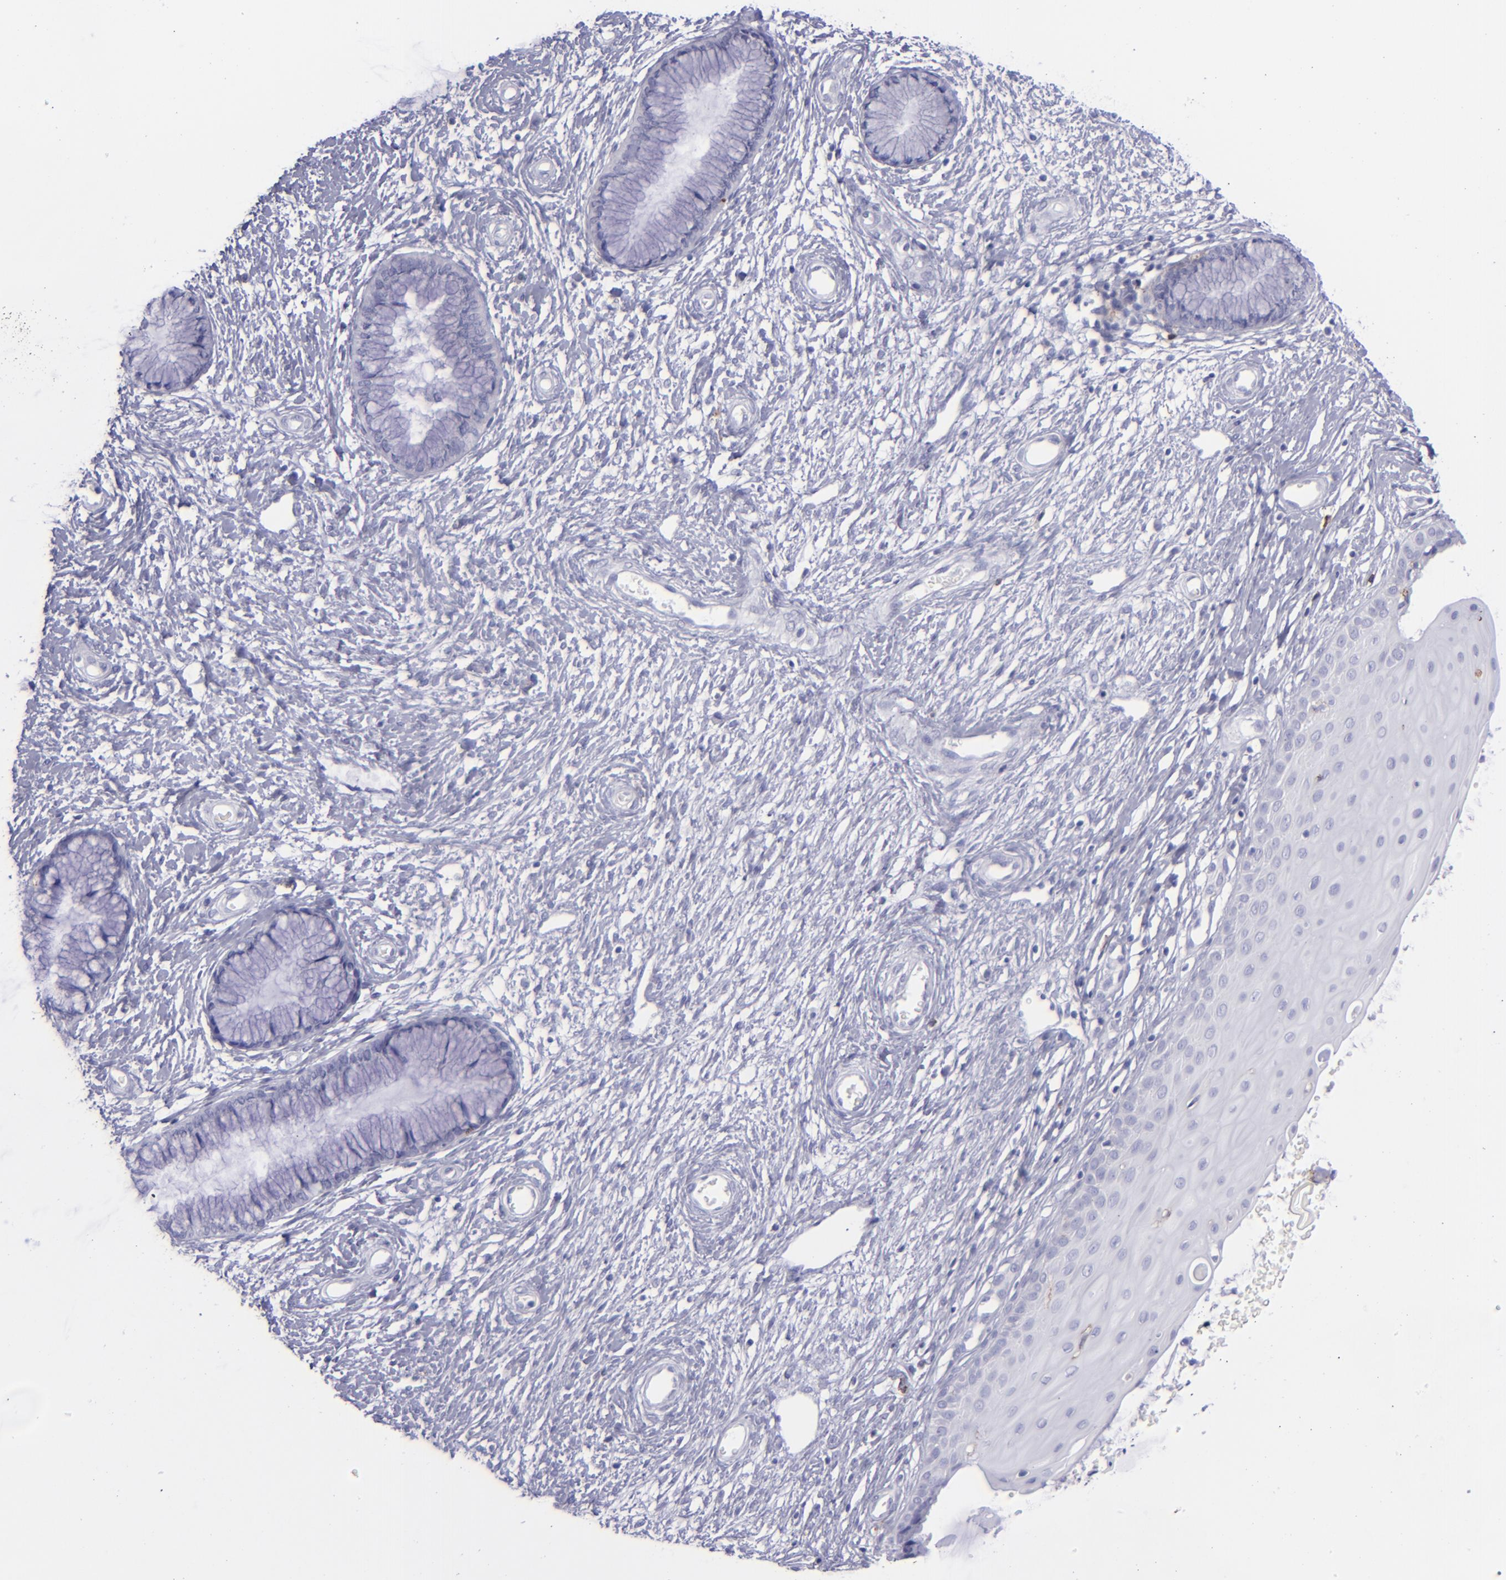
{"staining": {"intensity": "negative", "quantity": "none", "location": "none"}, "tissue": "cervix", "cell_type": "Glandular cells", "image_type": "normal", "snomed": [{"axis": "morphology", "description": "Normal tissue, NOS"}, {"axis": "topography", "description": "Cervix"}], "caption": "Immunohistochemical staining of normal human cervix reveals no significant staining in glandular cells.", "gene": "SELPLG", "patient": {"sex": "female", "age": 55}}